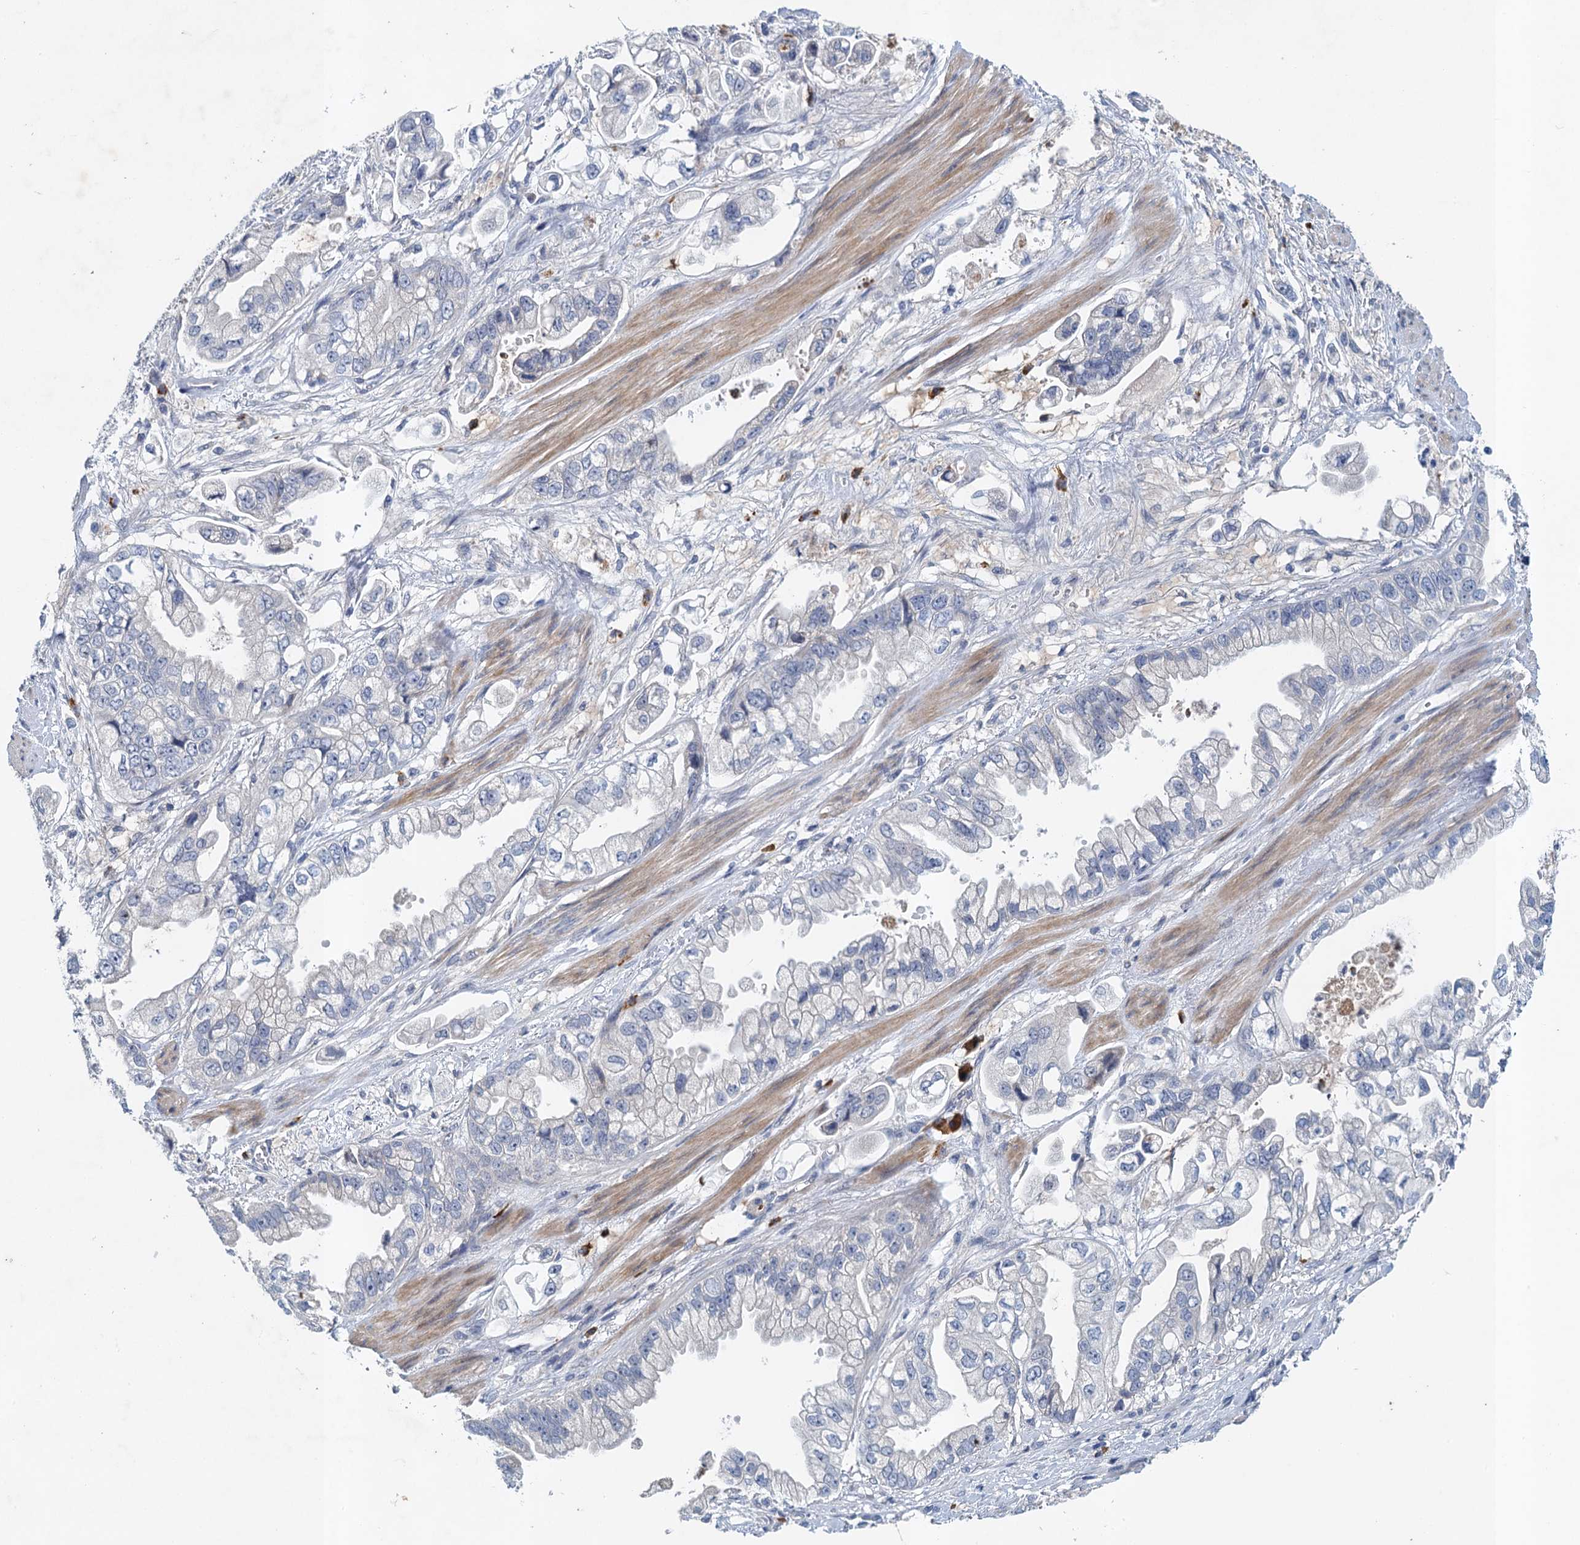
{"staining": {"intensity": "negative", "quantity": "none", "location": "none"}, "tissue": "stomach cancer", "cell_type": "Tumor cells", "image_type": "cancer", "snomed": [{"axis": "morphology", "description": "Adenocarcinoma, NOS"}, {"axis": "topography", "description": "Stomach"}], "caption": "Tumor cells show no significant protein staining in adenocarcinoma (stomach).", "gene": "TPCN1", "patient": {"sex": "male", "age": 62}}